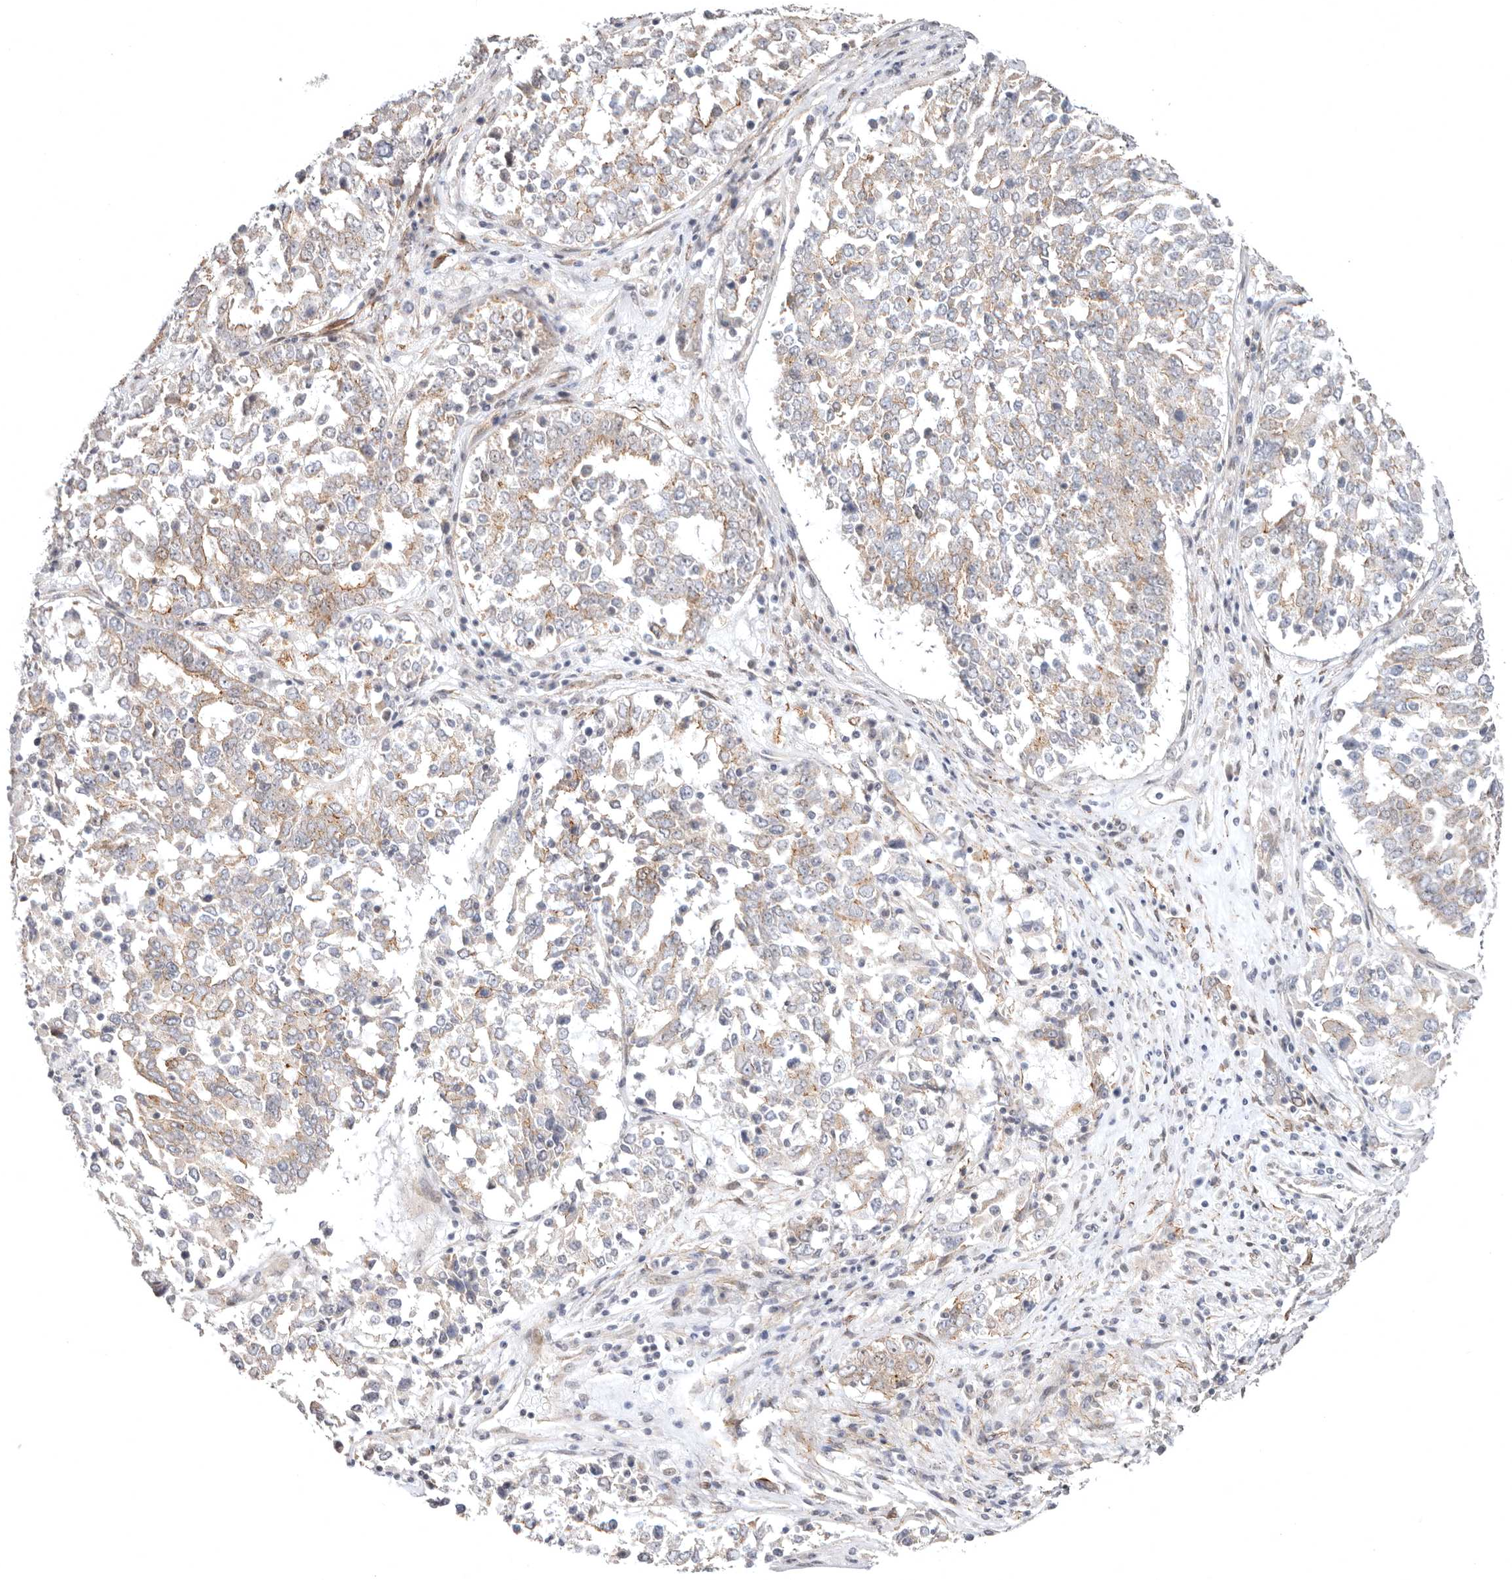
{"staining": {"intensity": "weak", "quantity": "25%-75%", "location": "cytoplasmic/membranous"}, "tissue": "ovarian cancer", "cell_type": "Tumor cells", "image_type": "cancer", "snomed": [{"axis": "morphology", "description": "Carcinoma, endometroid"}, {"axis": "topography", "description": "Ovary"}], "caption": "The immunohistochemical stain highlights weak cytoplasmic/membranous positivity in tumor cells of ovarian endometroid carcinoma tissue.", "gene": "SZT2", "patient": {"sex": "female", "age": 62}}